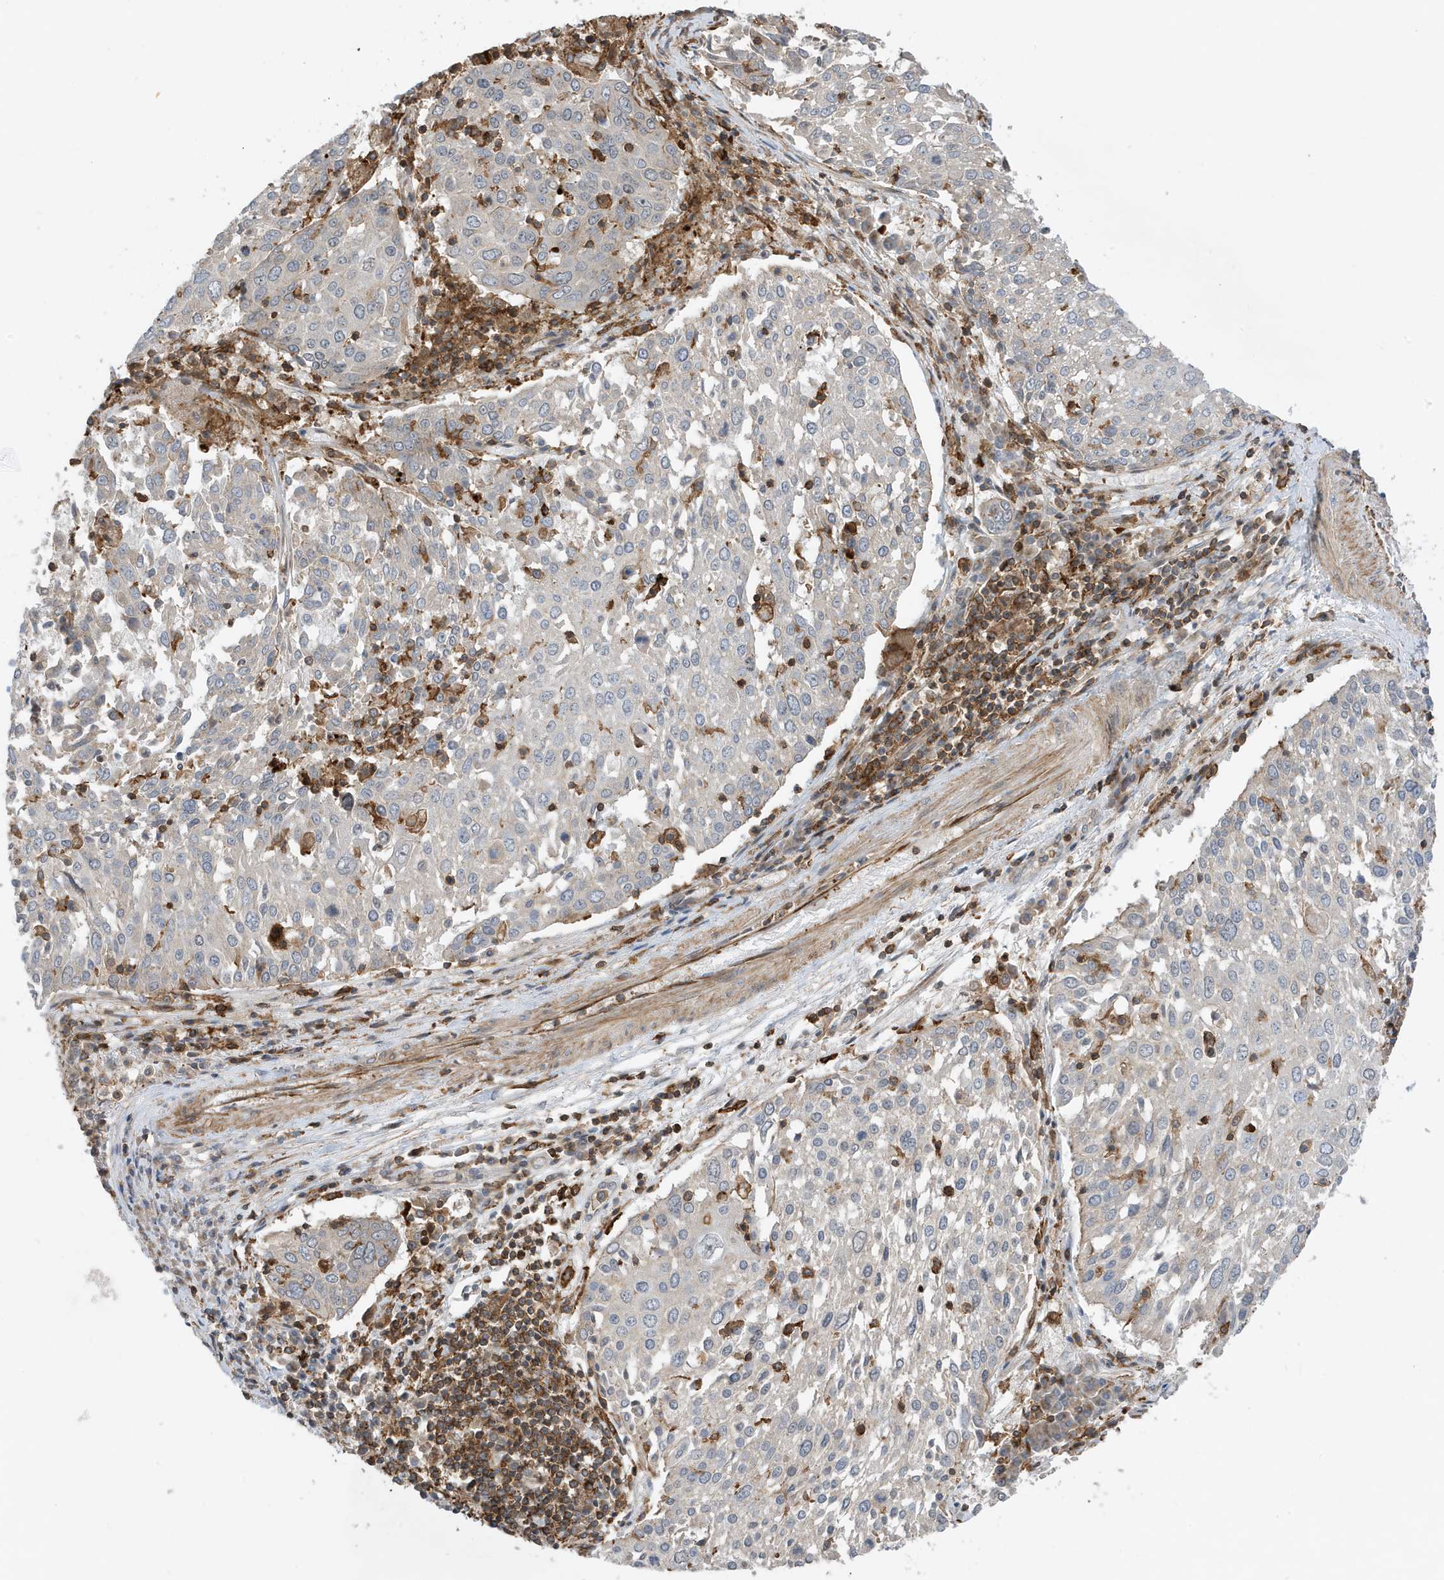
{"staining": {"intensity": "negative", "quantity": "none", "location": "none"}, "tissue": "lung cancer", "cell_type": "Tumor cells", "image_type": "cancer", "snomed": [{"axis": "morphology", "description": "Squamous cell carcinoma, NOS"}, {"axis": "topography", "description": "Lung"}], "caption": "This histopathology image is of lung squamous cell carcinoma stained with immunohistochemistry to label a protein in brown with the nuclei are counter-stained blue. There is no positivity in tumor cells.", "gene": "TATDN3", "patient": {"sex": "male", "age": 65}}